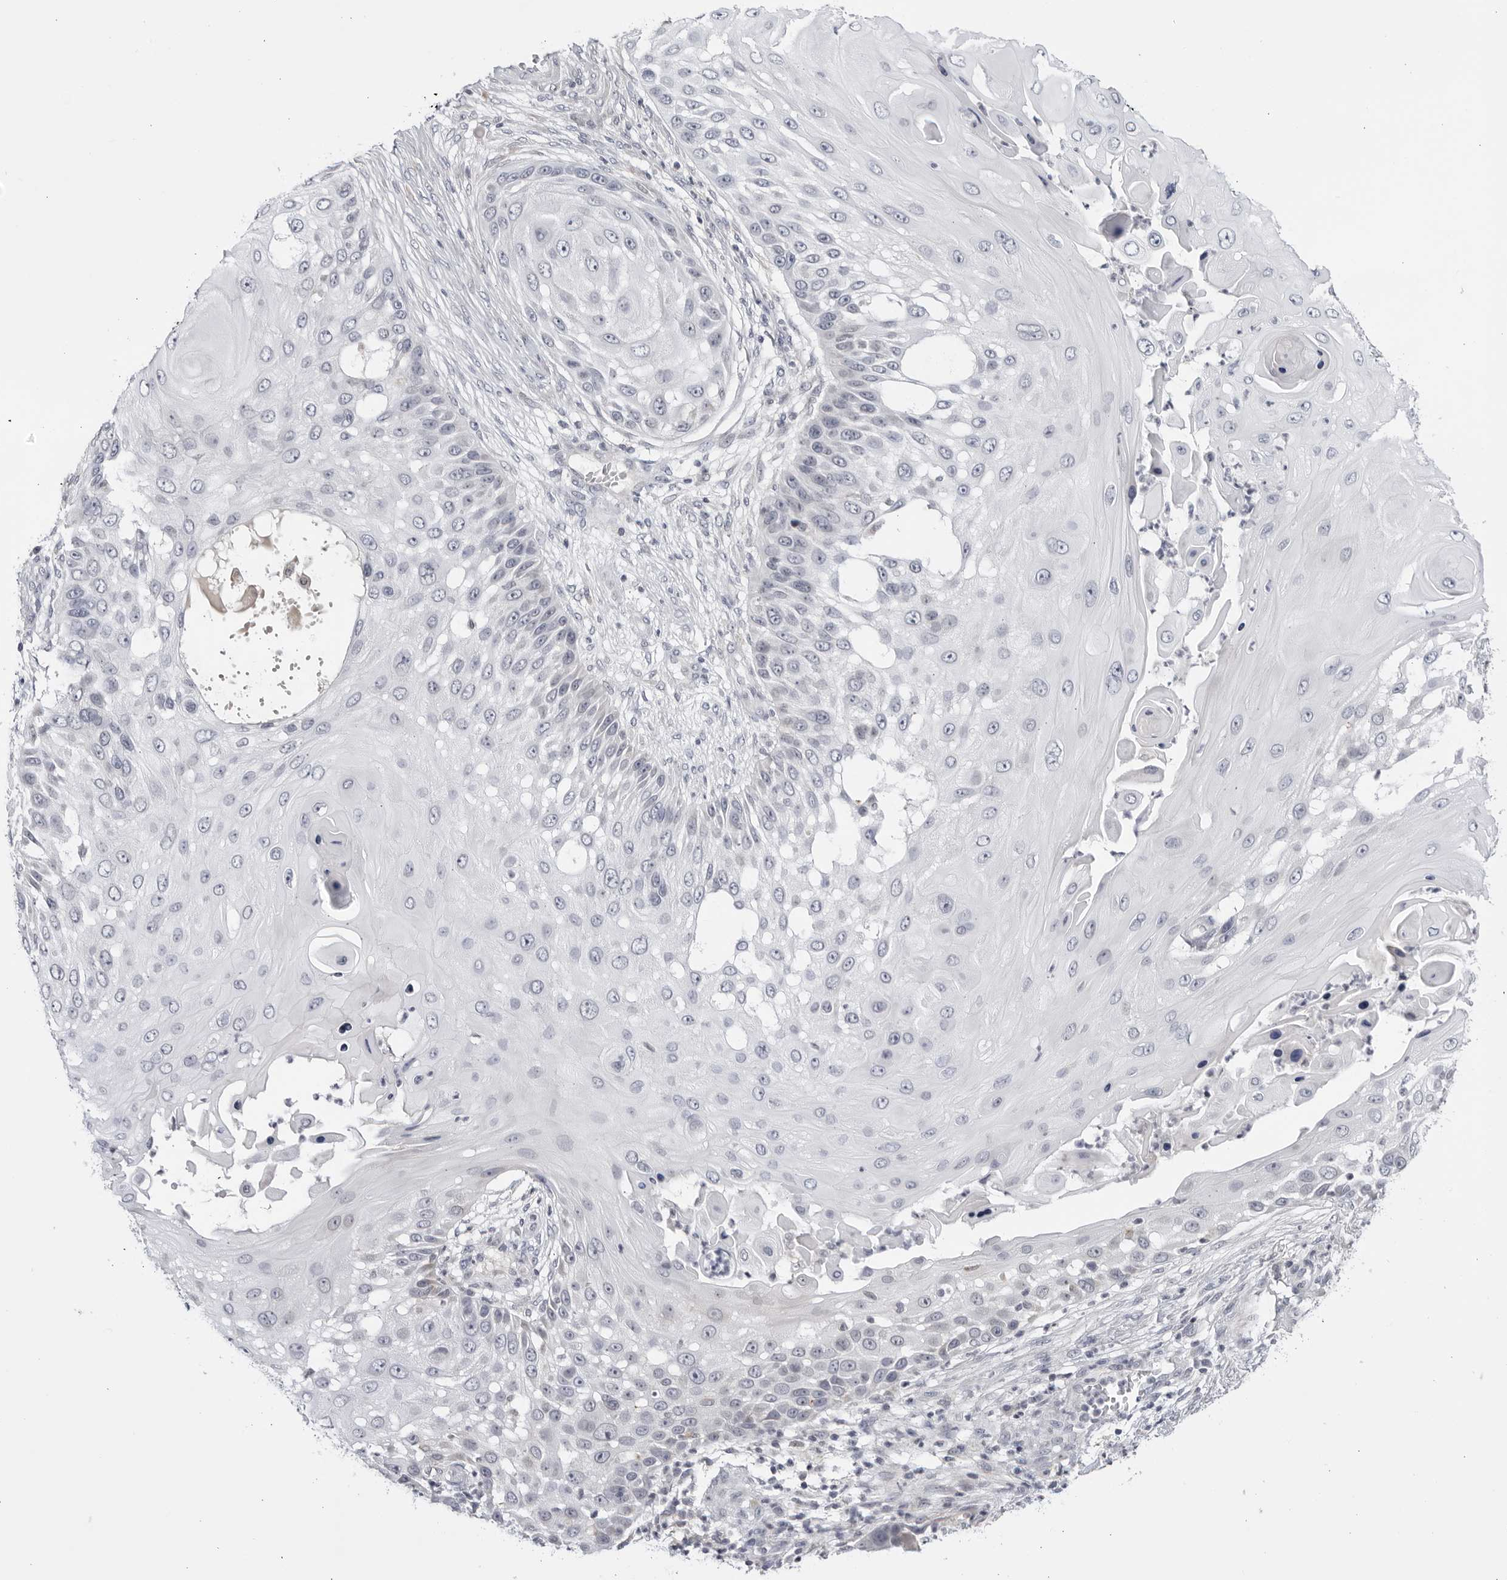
{"staining": {"intensity": "negative", "quantity": "none", "location": "none"}, "tissue": "skin cancer", "cell_type": "Tumor cells", "image_type": "cancer", "snomed": [{"axis": "morphology", "description": "Squamous cell carcinoma, NOS"}, {"axis": "topography", "description": "Skin"}], "caption": "IHC of skin squamous cell carcinoma reveals no expression in tumor cells.", "gene": "CNBD1", "patient": {"sex": "female", "age": 44}}